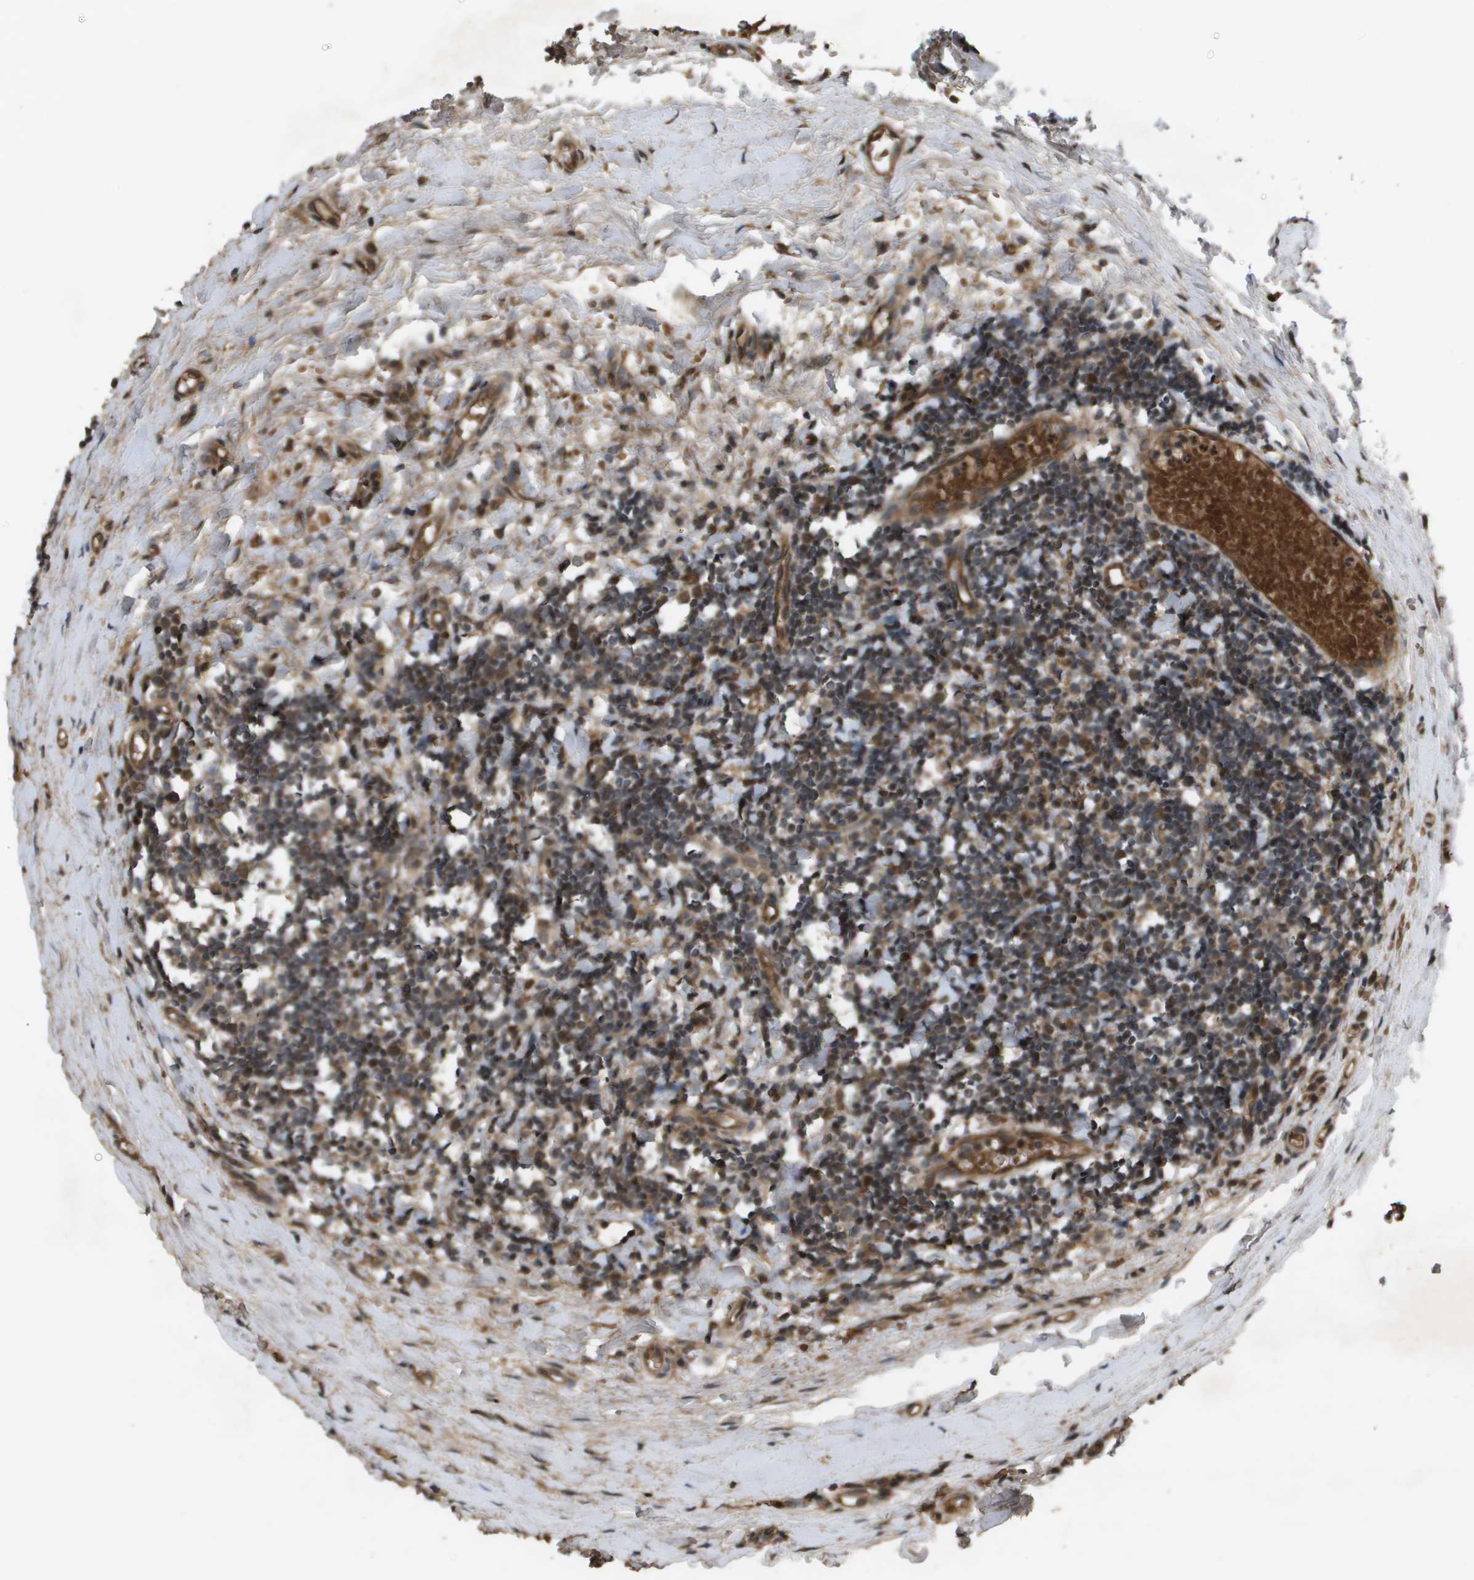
{"staining": {"intensity": "moderate", "quantity": "25%-75%", "location": "cytoplasmic/membranous,nuclear"}, "tissue": "tonsil", "cell_type": "Germinal center cells", "image_type": "normal", "snomed": [{"axis": "morphology", "description": "Normal tissue, NOS"}, {"axis": "topography", "description": "Tonsil"}], "caption": "Brown immunohistochemical staining in unremarkable human tonsil shows moderate cytoplasmic/membranous,nuclear positivity in about 25%-75% of germinal center cells.", "gene": "SPTLC1", "patient": {"sex": "female", "age": 19}}